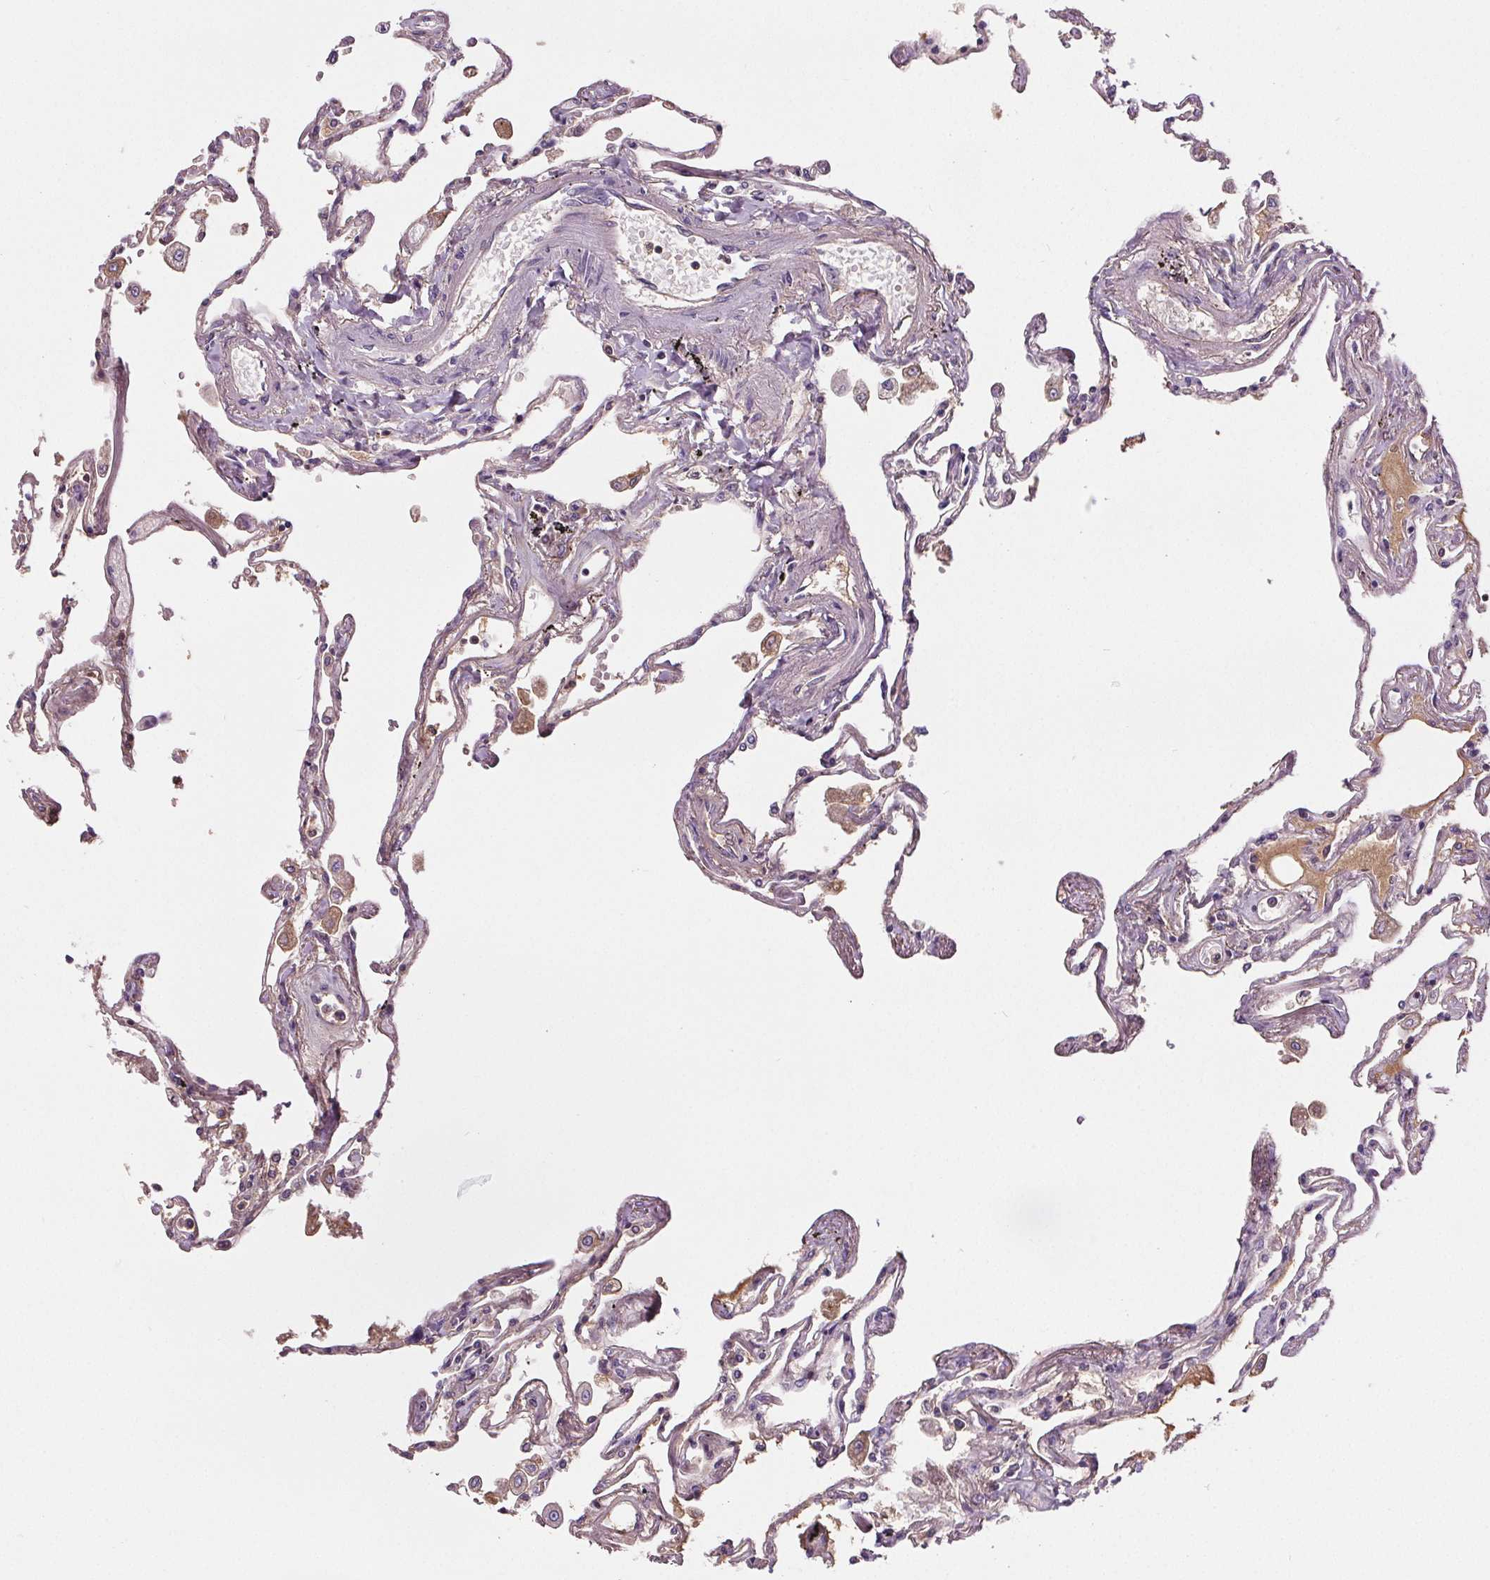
{"staining": {"intensity": "negative", "quantity": "none", "location": "none"}, "tissue": "lung", "cell_type": "Alveolar cells", "image_type": "normal", "snomed": [{"axis": "morphology", "description": "Normal tissue, NOS"}, {"axis": "morphology", "description": "Adenocarcinoma, NOS"}, {"axis": "topography", "description": "Cartilage tissue"}, {"axis": "topography", "description": "Lung"}], "caption": "The photomicrograph reveals no staining of alveolar cells in benign lung.", "gene": "CD5L", "patient": {"sex": "female", "age": 67}}